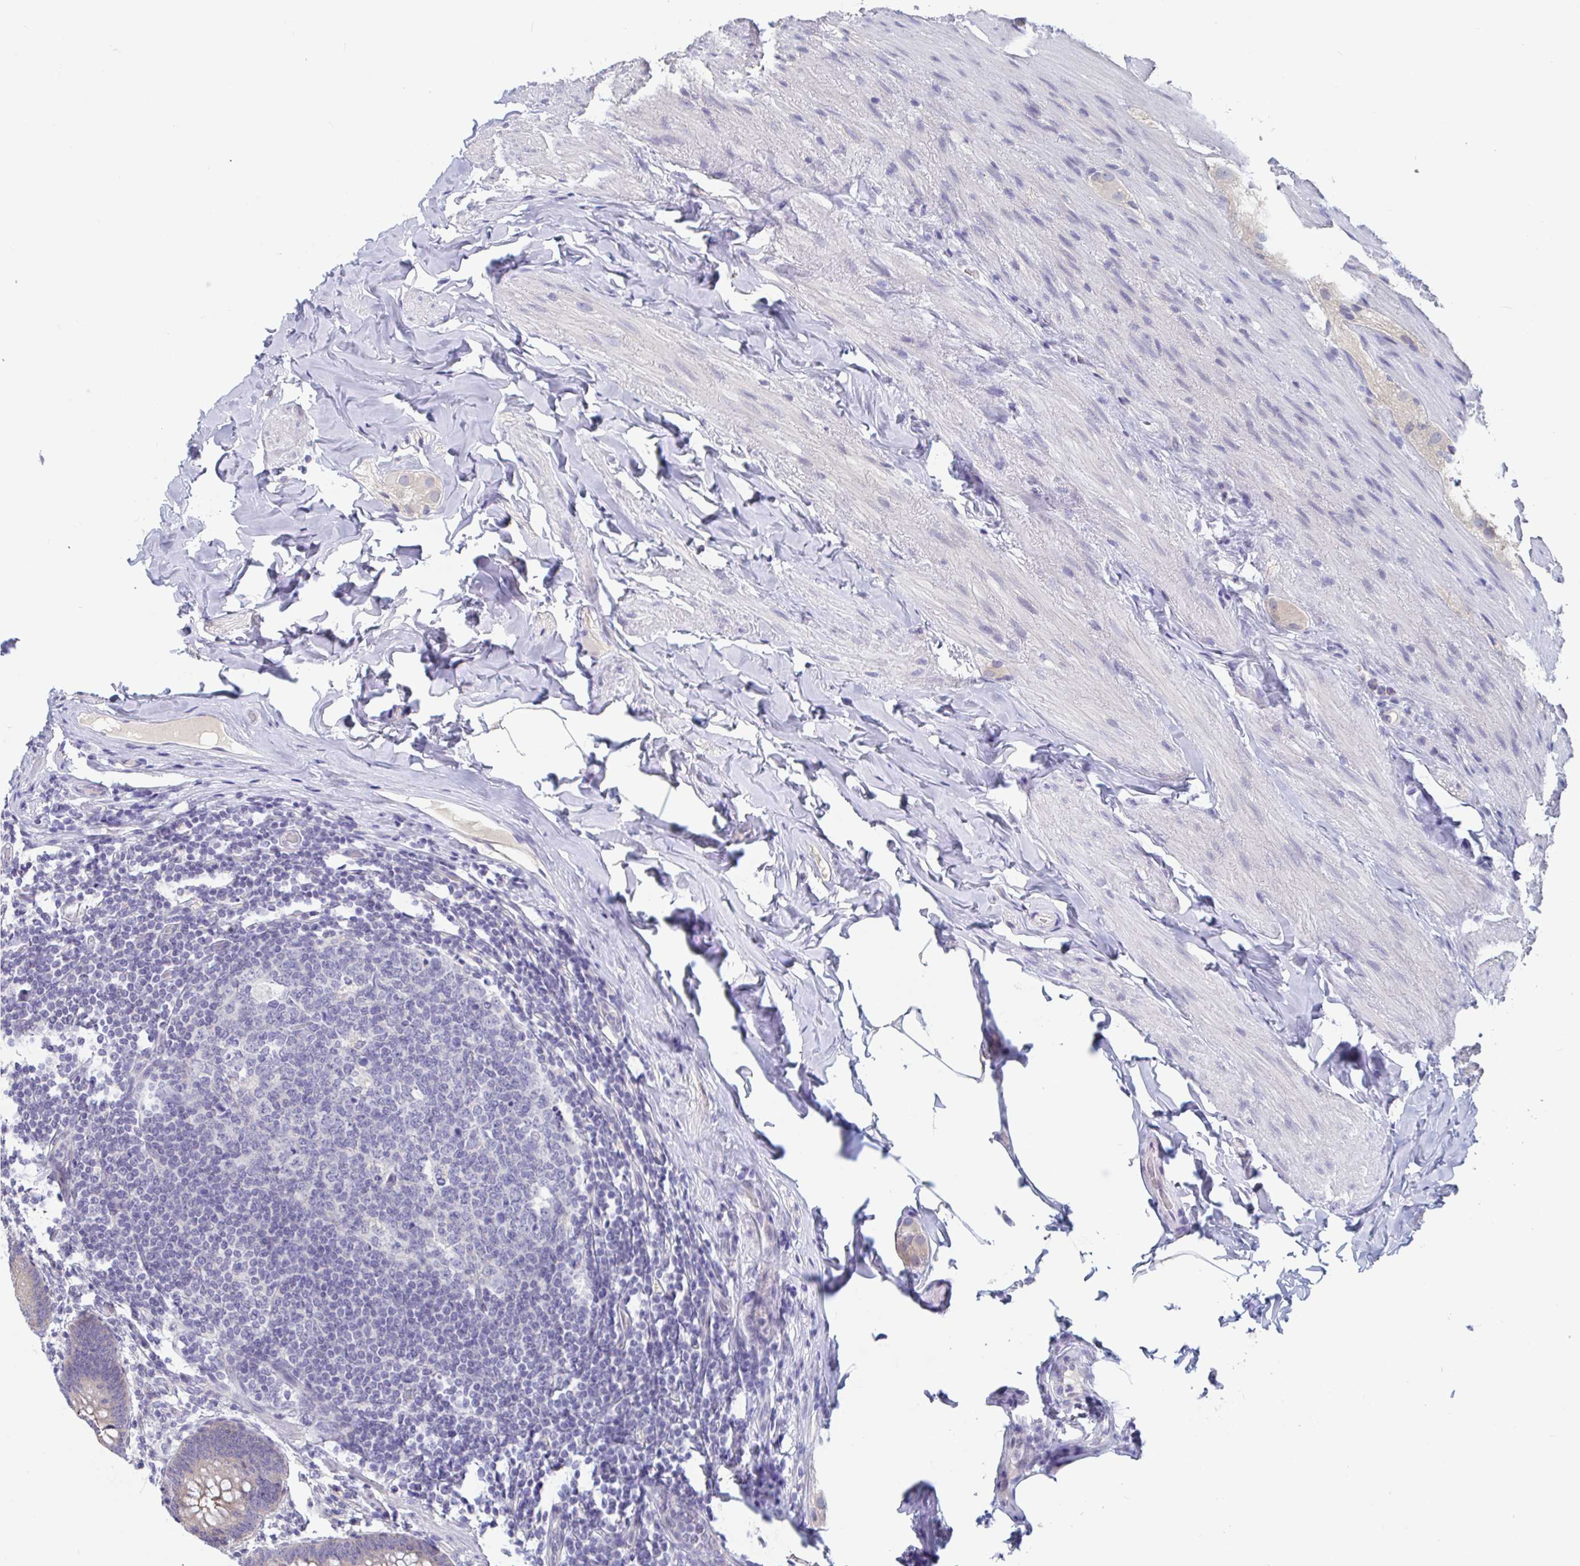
{"staining": {"intensity": "moderate", "quantity": "25%-75%", "location": "cytoplasmic/membranous"}, "tissue": "appendix", "cell_type": "Glandular cells", "image_type": "normal", "snomed": [{"axis": "morphology", "description": "Normal tissue, NOS"}, {"axis": "topography", "description": "Appendix"}], "caption": "The image displays a brown stain indicating the presence of a protein in the cytoplasmic/membranous of glandular cells in appendix.", "gene": "UNKL", "patient": {"sex": "male", "age": 71}}